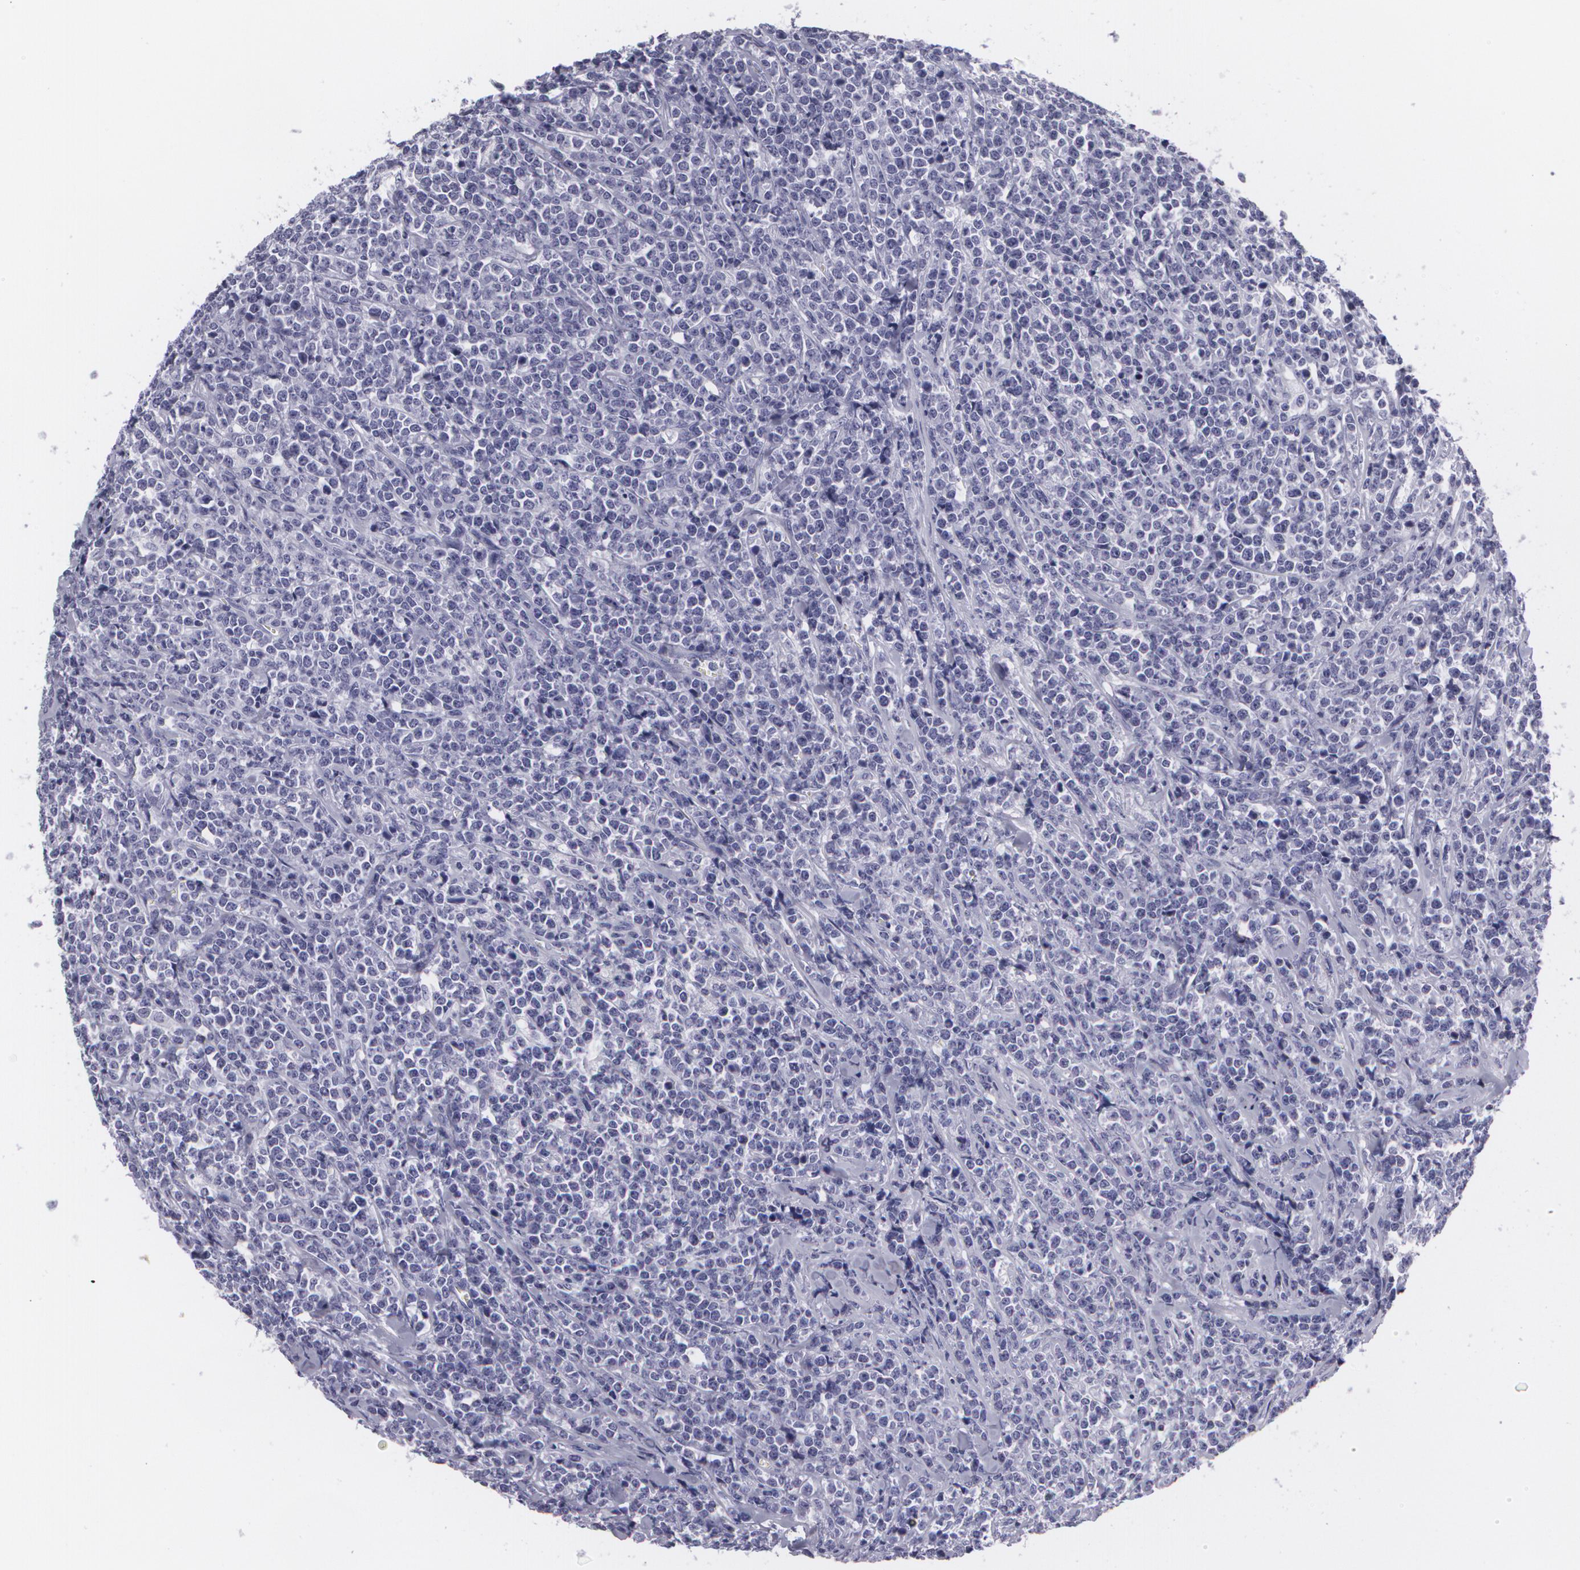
{"staining": {"intensity": "negative", "quantity": "none", "location": "none"}, "tissue": "lymphoma", "cell_type": "Tumor cells", "image_type": "cancer", "snomed": [{"axis": "morphology", "description": "Malignant lymphoma, non-Hodgkin's type, High grade"}, {"axis": "topography", "description": "Small intestine"}, {"axis": "topography", "description": "Colon"}], "caption": "High magnification brightfield microscopy of lymphoma stained with DAB (brown) and counterstained with hematoxylin (blue): tumor cells show no significant positivity.", "gene": "MAP2", "patient": {"sex": "male", "age": 8}}